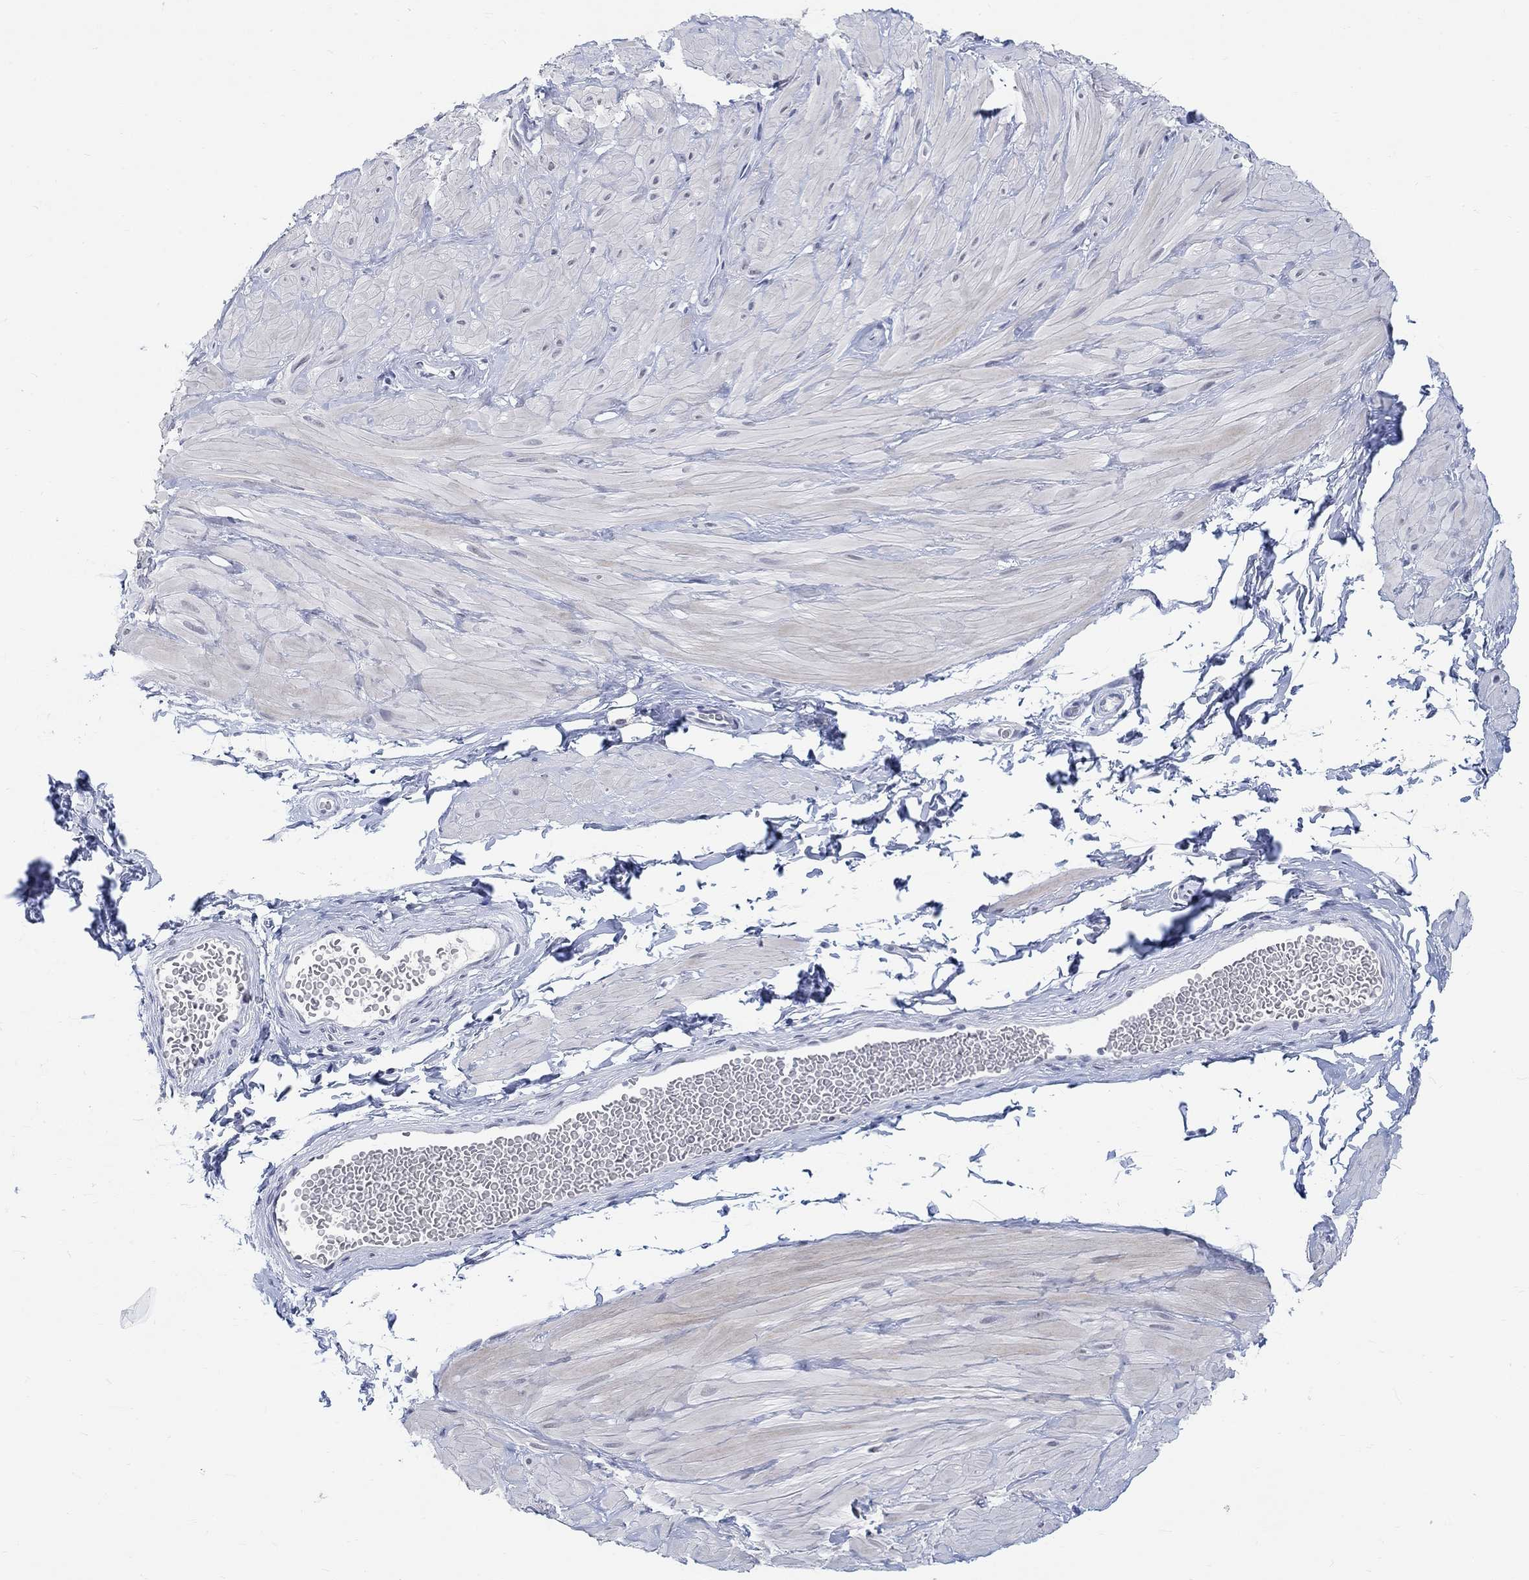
{"staining": {"intensity": "negative", "quantity": "none", "location": "none"}, "tissue": "adipose tissue", "cell_type": "Adipocytes", "image_type": "normal", "snomed": [{"axis": "morphology", "description": "Normal tissue, NOS"}, {"axis": "topography", "description": "Smooth muscle"}, {"axis": "topography", "description": "Peripheral nerve tissue"}], "caption": "This image is of normal adipose tissue stained with immunohistochemistry (IHC) to label a protein in brown with the nuclei are counter-stained blue. There is no expression in adipocytes. The staining was performed using DAB (3,3'-diaminobenzidine) to visualize the protein expression in brown, while the nuclei were stained in blue with hematoxylin (Magnification: 20x).", "gene": "ANKS1B", "patient": {"sex": "male", "age": 22}}